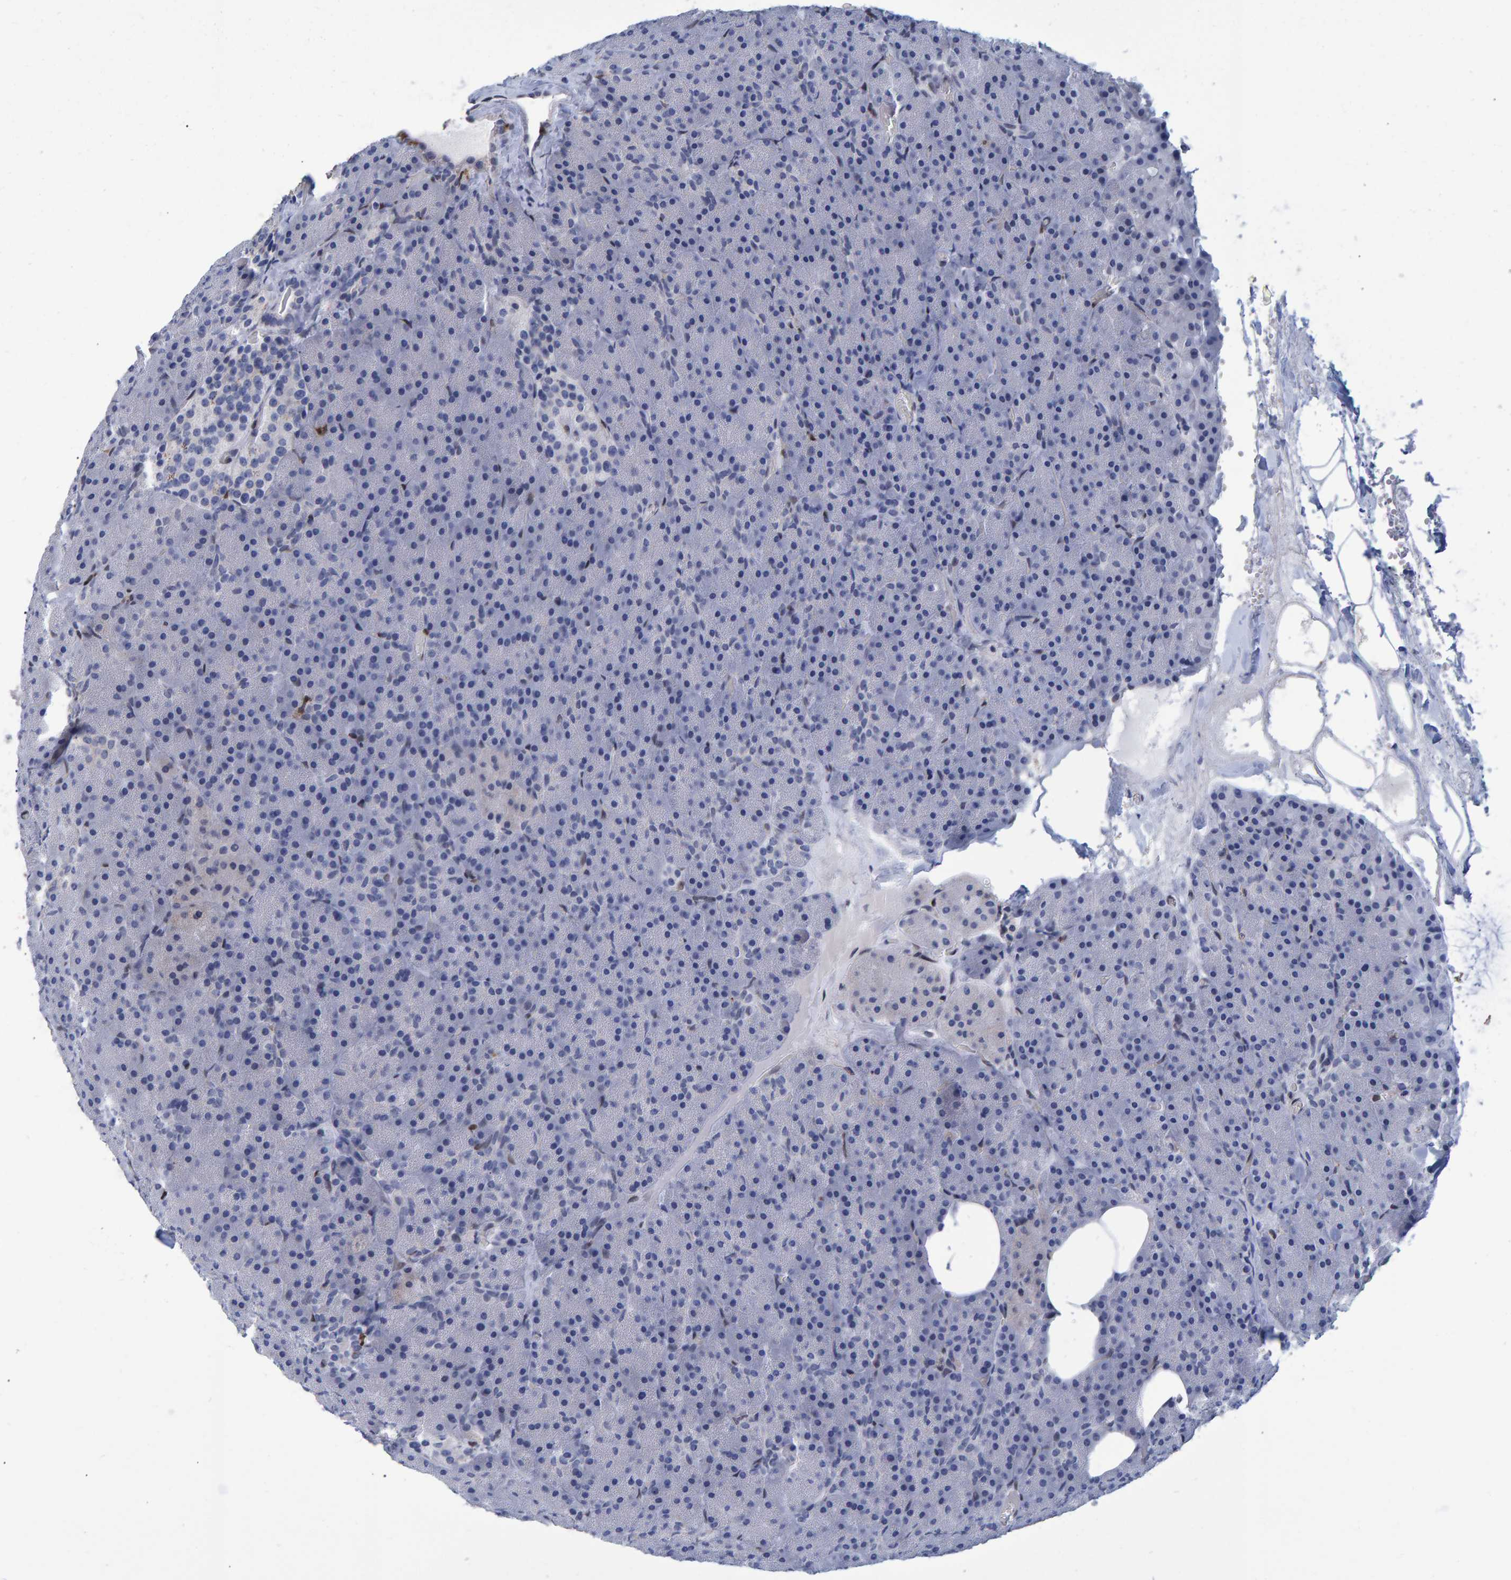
{"staining": {"intensity": "negative", "quantity": "none", "location": "none"}, "tissue": "pancreas", "cell_type": "Exocrine glandular cells", "image_type": "normal", "snomed": [{"axis": "morphology", "description": "Normal tissue, NOS"}, {"axis": "morphology", "description": "Carcinoid, malignant, NOS"}, {"axis": "topography", "description": "Pancreas"}], "caption": "Immunohistochemistry of benign human pancreas reveals no positivity in exocrine glandular cells.", "gene": "QKI", "patient": {"sex": "female", "age": 35}}